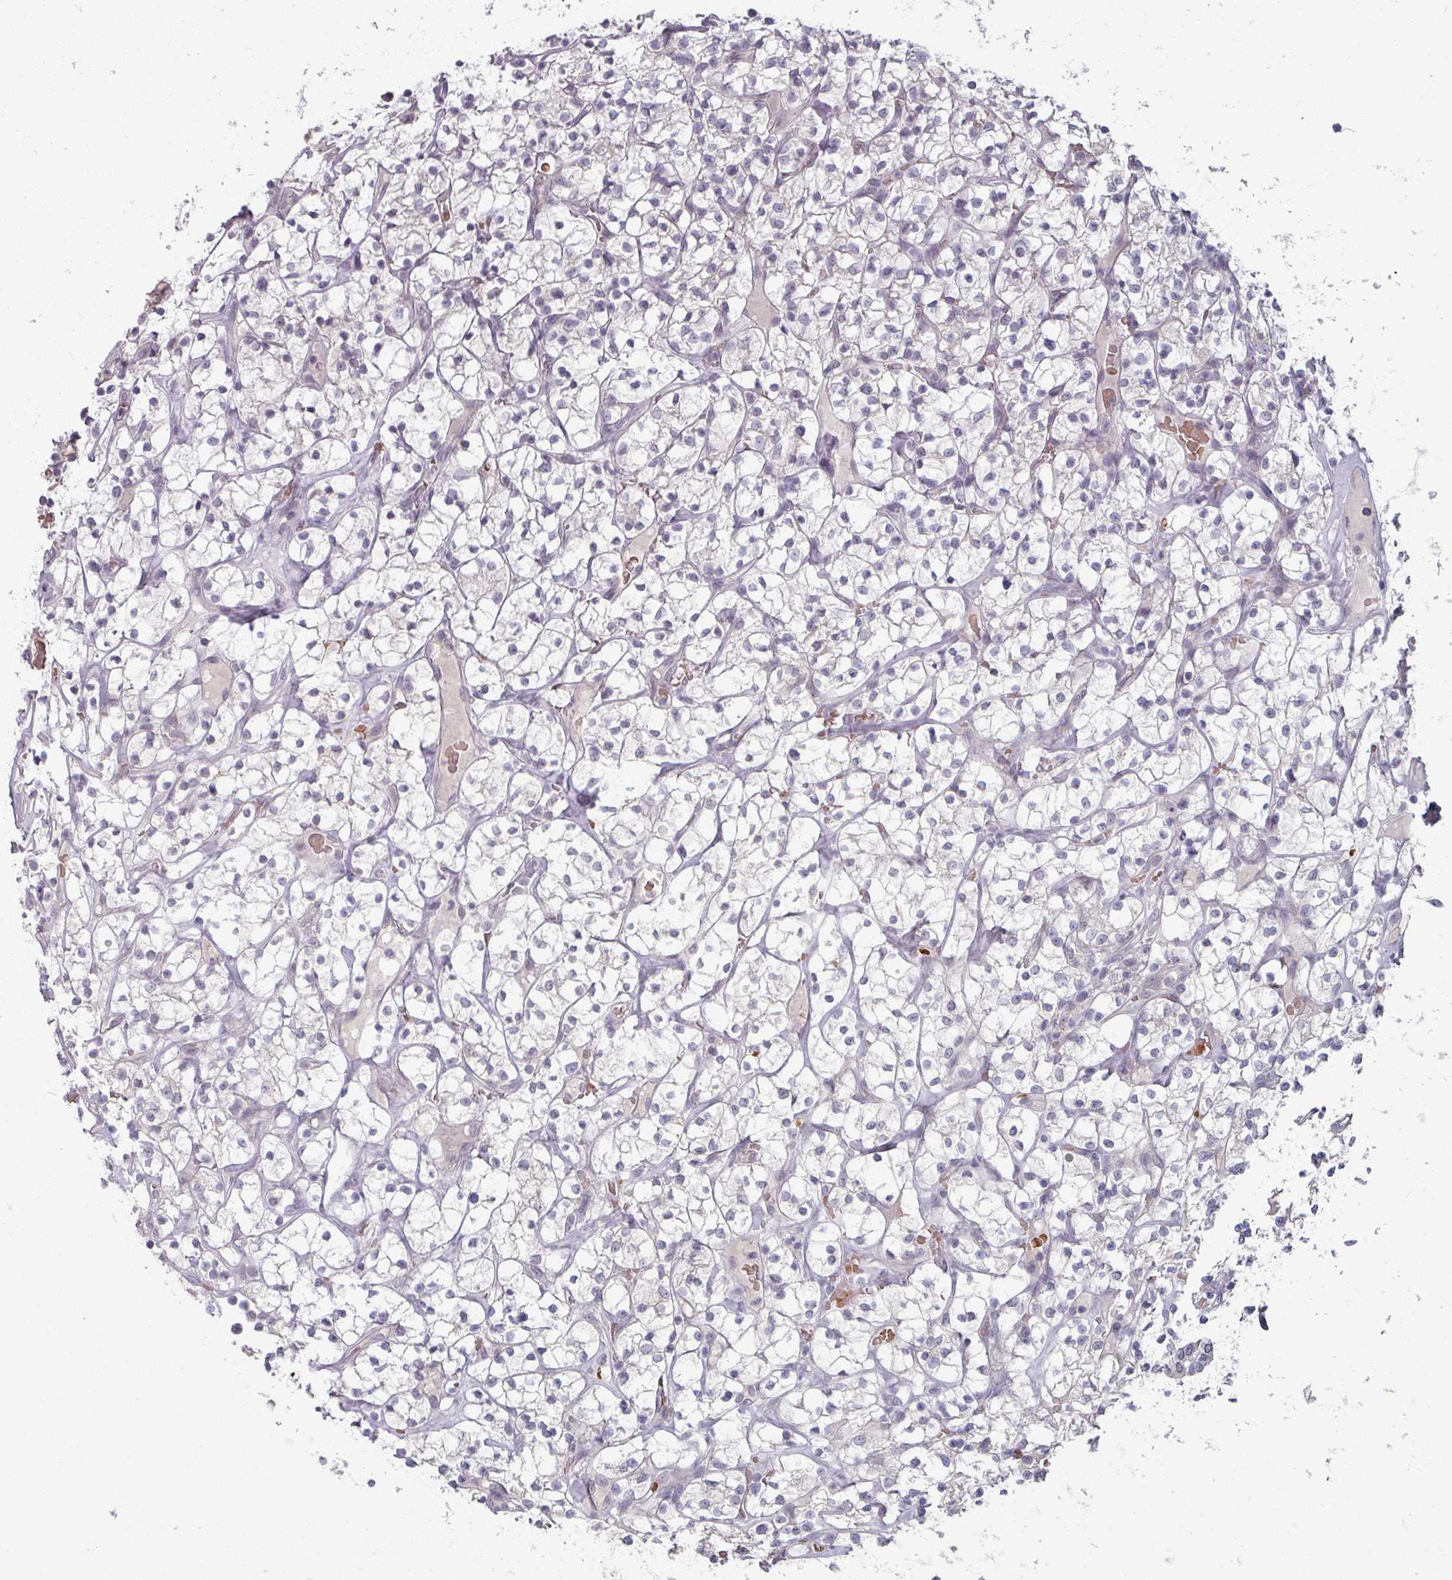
{"staining": {"intensity": "negative", "quantity": "none", "location": "none"}, "tissue": "renal cancer", "cell_type": "Tumor cells", "image_type": "cancer", "snomed": [{"axis": "morphology", "description": "Adenocarcinoma, NOS"}, {"axis": "topography", "description": "Kidney"}], "caption": "Micrograph shows no significant protein staining in tumor cells of renal adenocarcinoma. The staining was performed using DAB (3,3'-diaminobenzidine) to visualize the protein expression in brown, while the nuclei were stained in blue with hematoxylin (Magnification: 20x).", "gene": "KMT5C", "patient": {"sex": "female", "age": 64}}